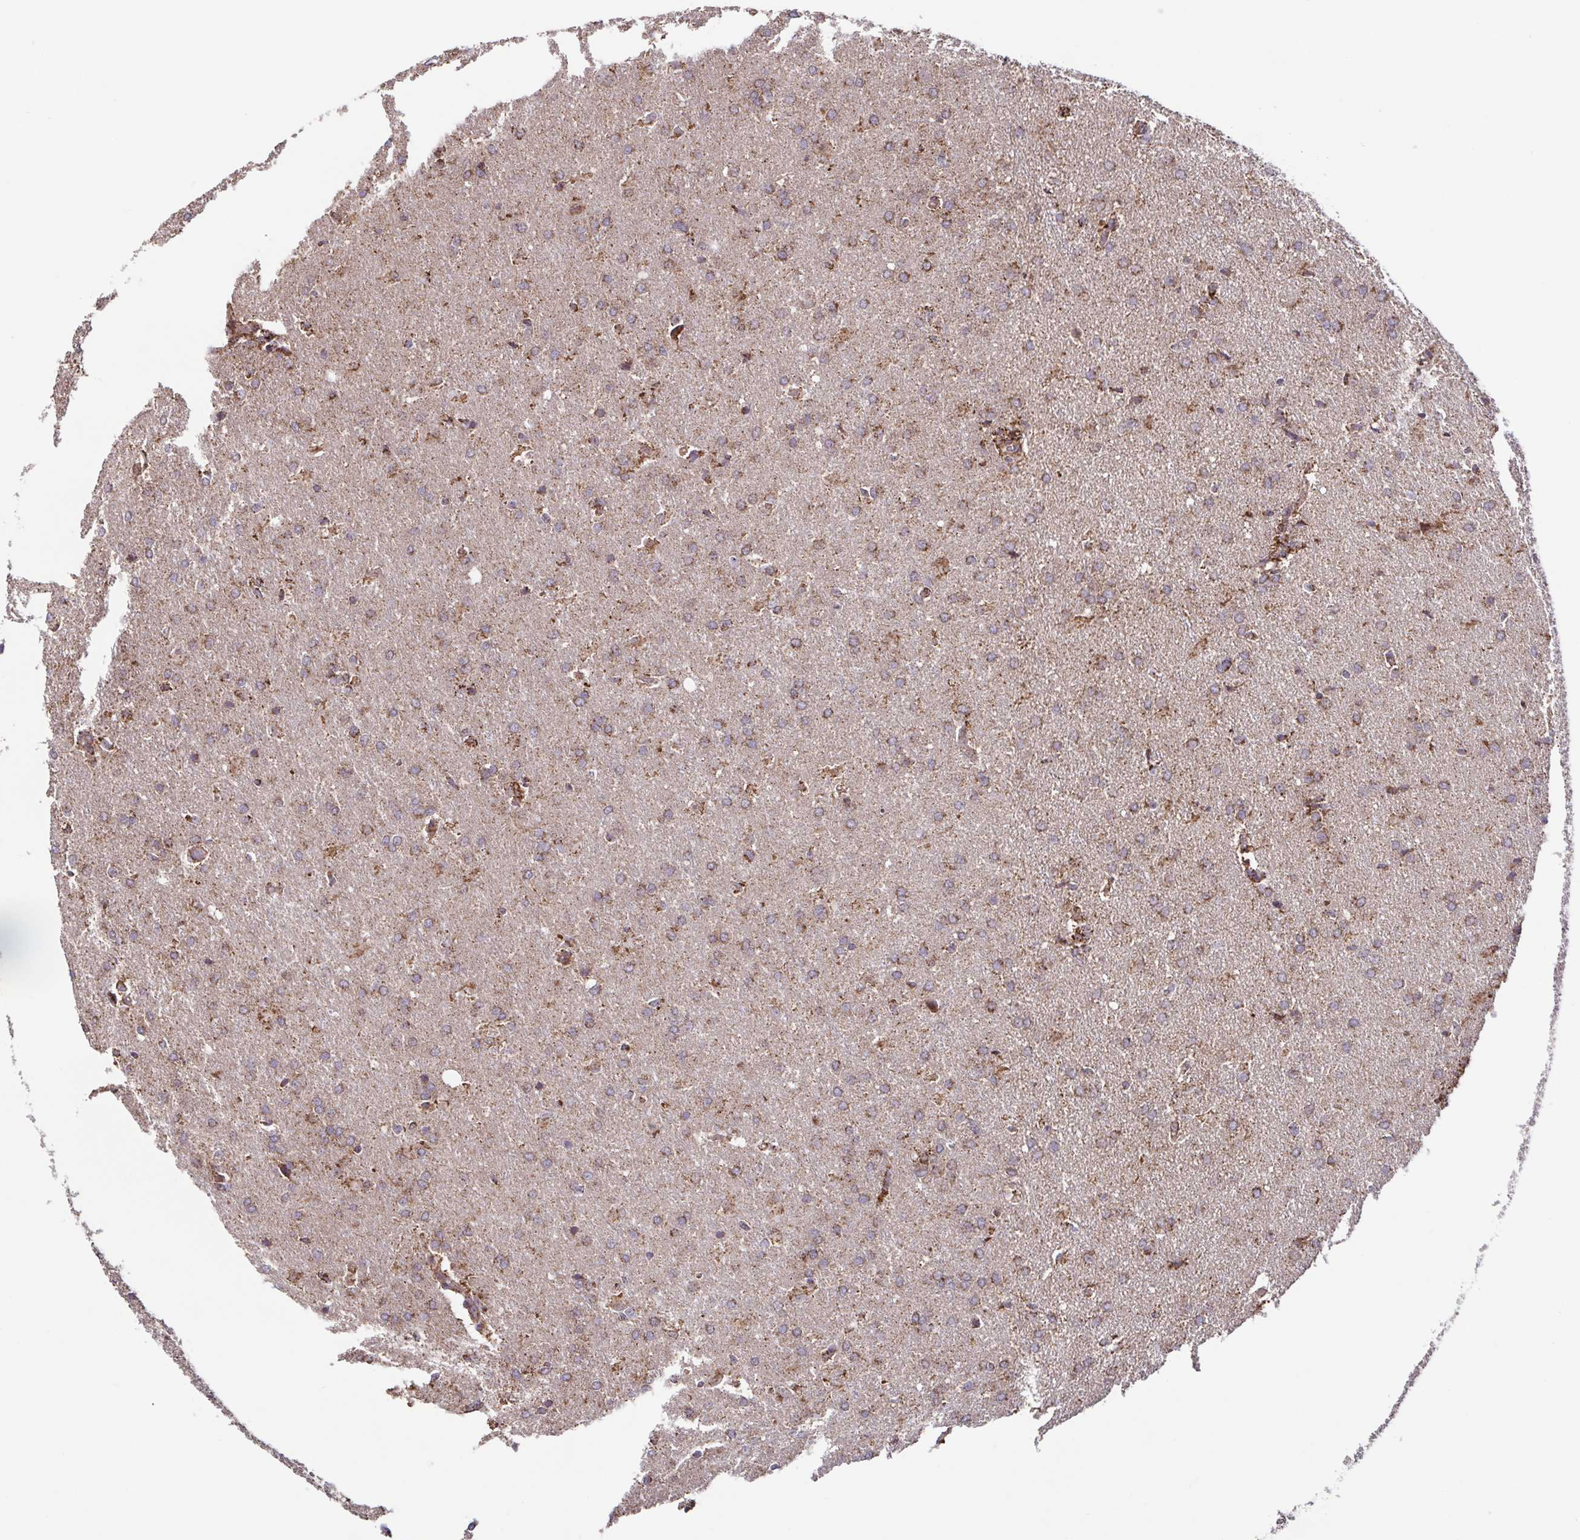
{"staining": {"intensity": "weak", "quantity": ">75%", "location": "cytoplasmic/membranous"}, "tissue": "glioma", "cell_type": "Tumor cells", "image_type": "cancer", "snomed": [{"axis": "morphology", "description": "Glioma, malignant, High grade"}, {"axis": "topography", "description": "Brain"}], "caption": "Immunohistochemistry (IHC) of glioma displays low levels of weak cytoplasmic/membranous staining in approximately >75% of tumor cells. (DAB (3,3'-diaminobenzidine) = brown stain, brightfield microscopy at high magnification).", "gene": "DIP2B", "patient": {"sex": "male", "age": 68}}